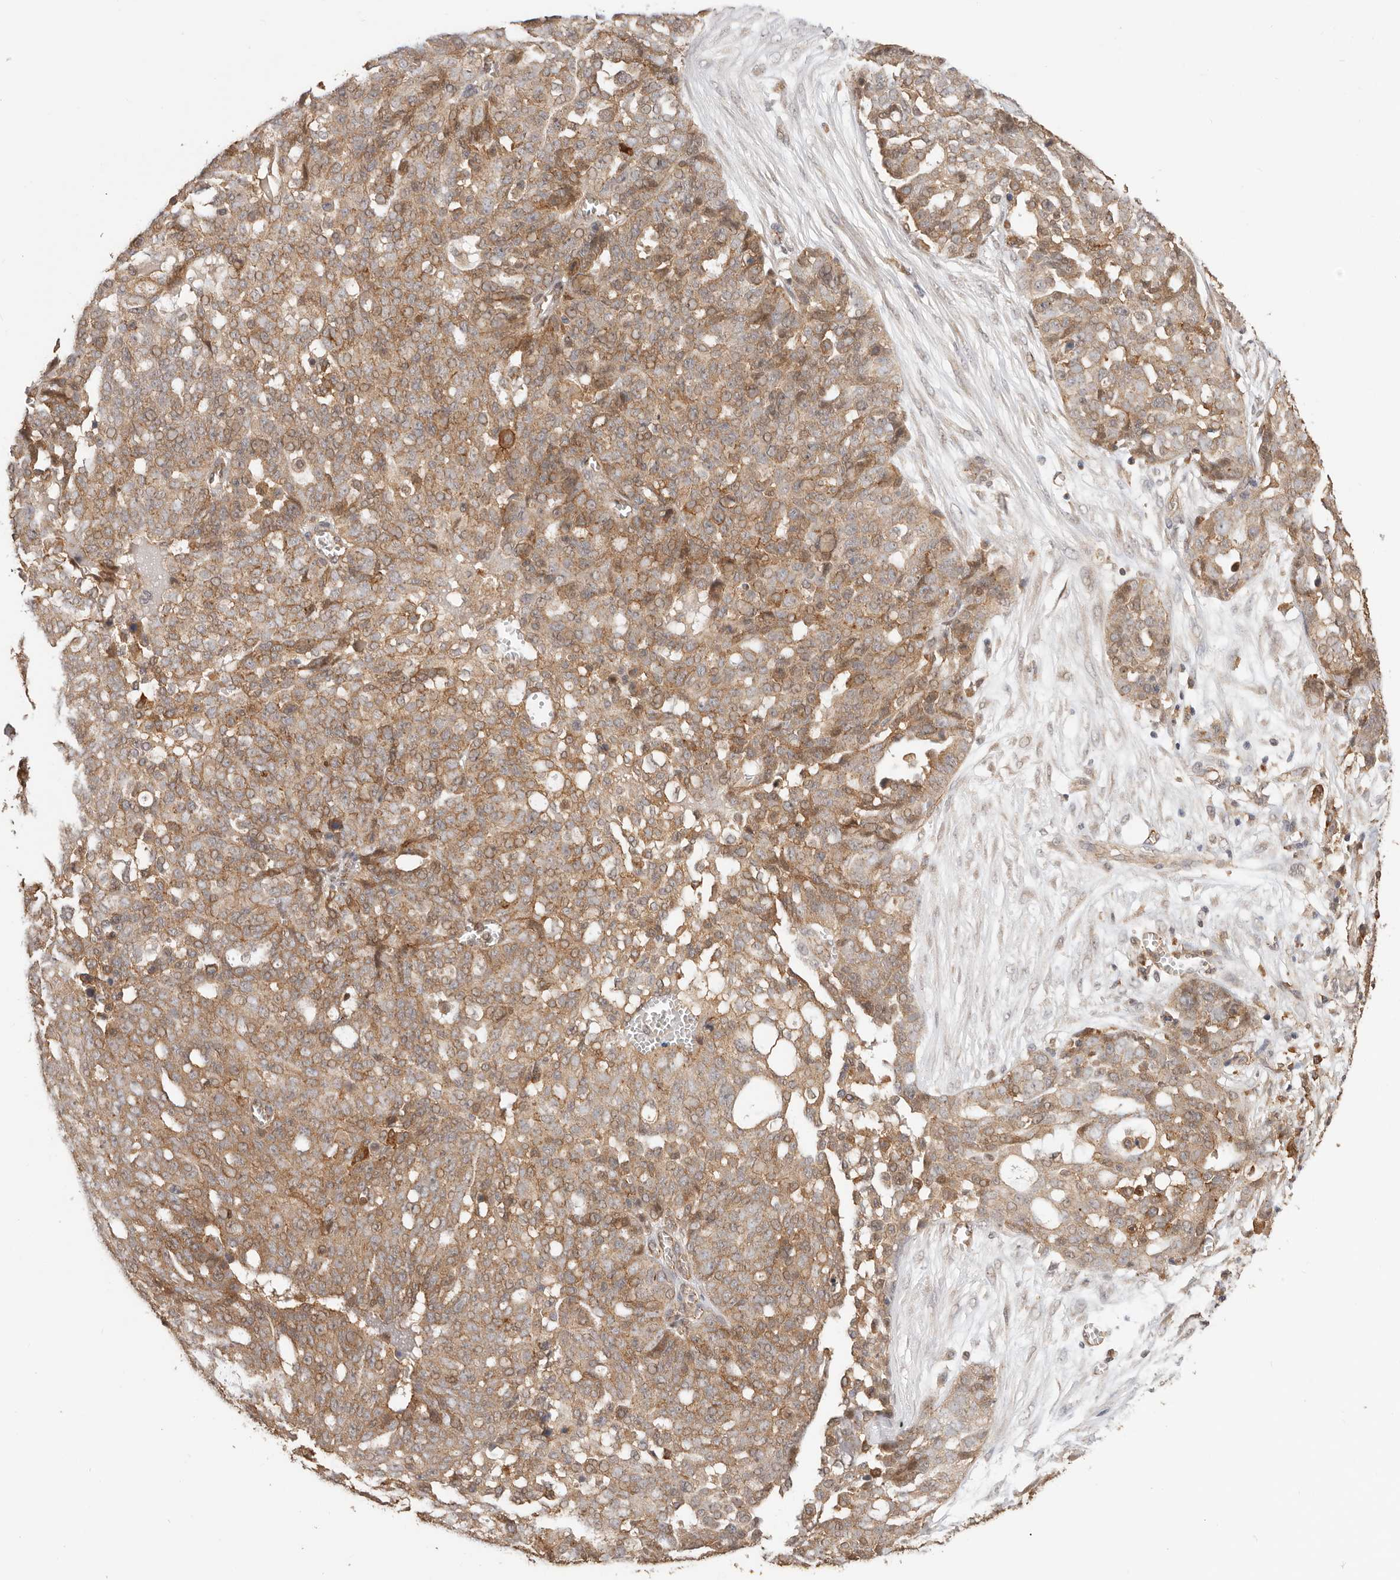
{"staining": {"intensity": "moderate", "quantity": ">75%", "location": "cytoplasmic/membranous"}, "tissue": "ovarian cancer", "cell_type": "Tumor cells", "image_type": "cancer", "snomed": [{"axis": "morphology", "description": "Cystadenocarcinoma, serous, NOS"}, {"axis": "topography", "description": "Soft tissue"}, {"axis": "topography", "description": "Ovary"}], "caption": "Immunohistochemistry (DAB) staining of ovarian cancer exhibits moderate cytoplasmic/membranous protein positivity in approximately >75% of tumor cells.", "gene": "AFDN", "patient": {"sex": "female", "age": 57}}